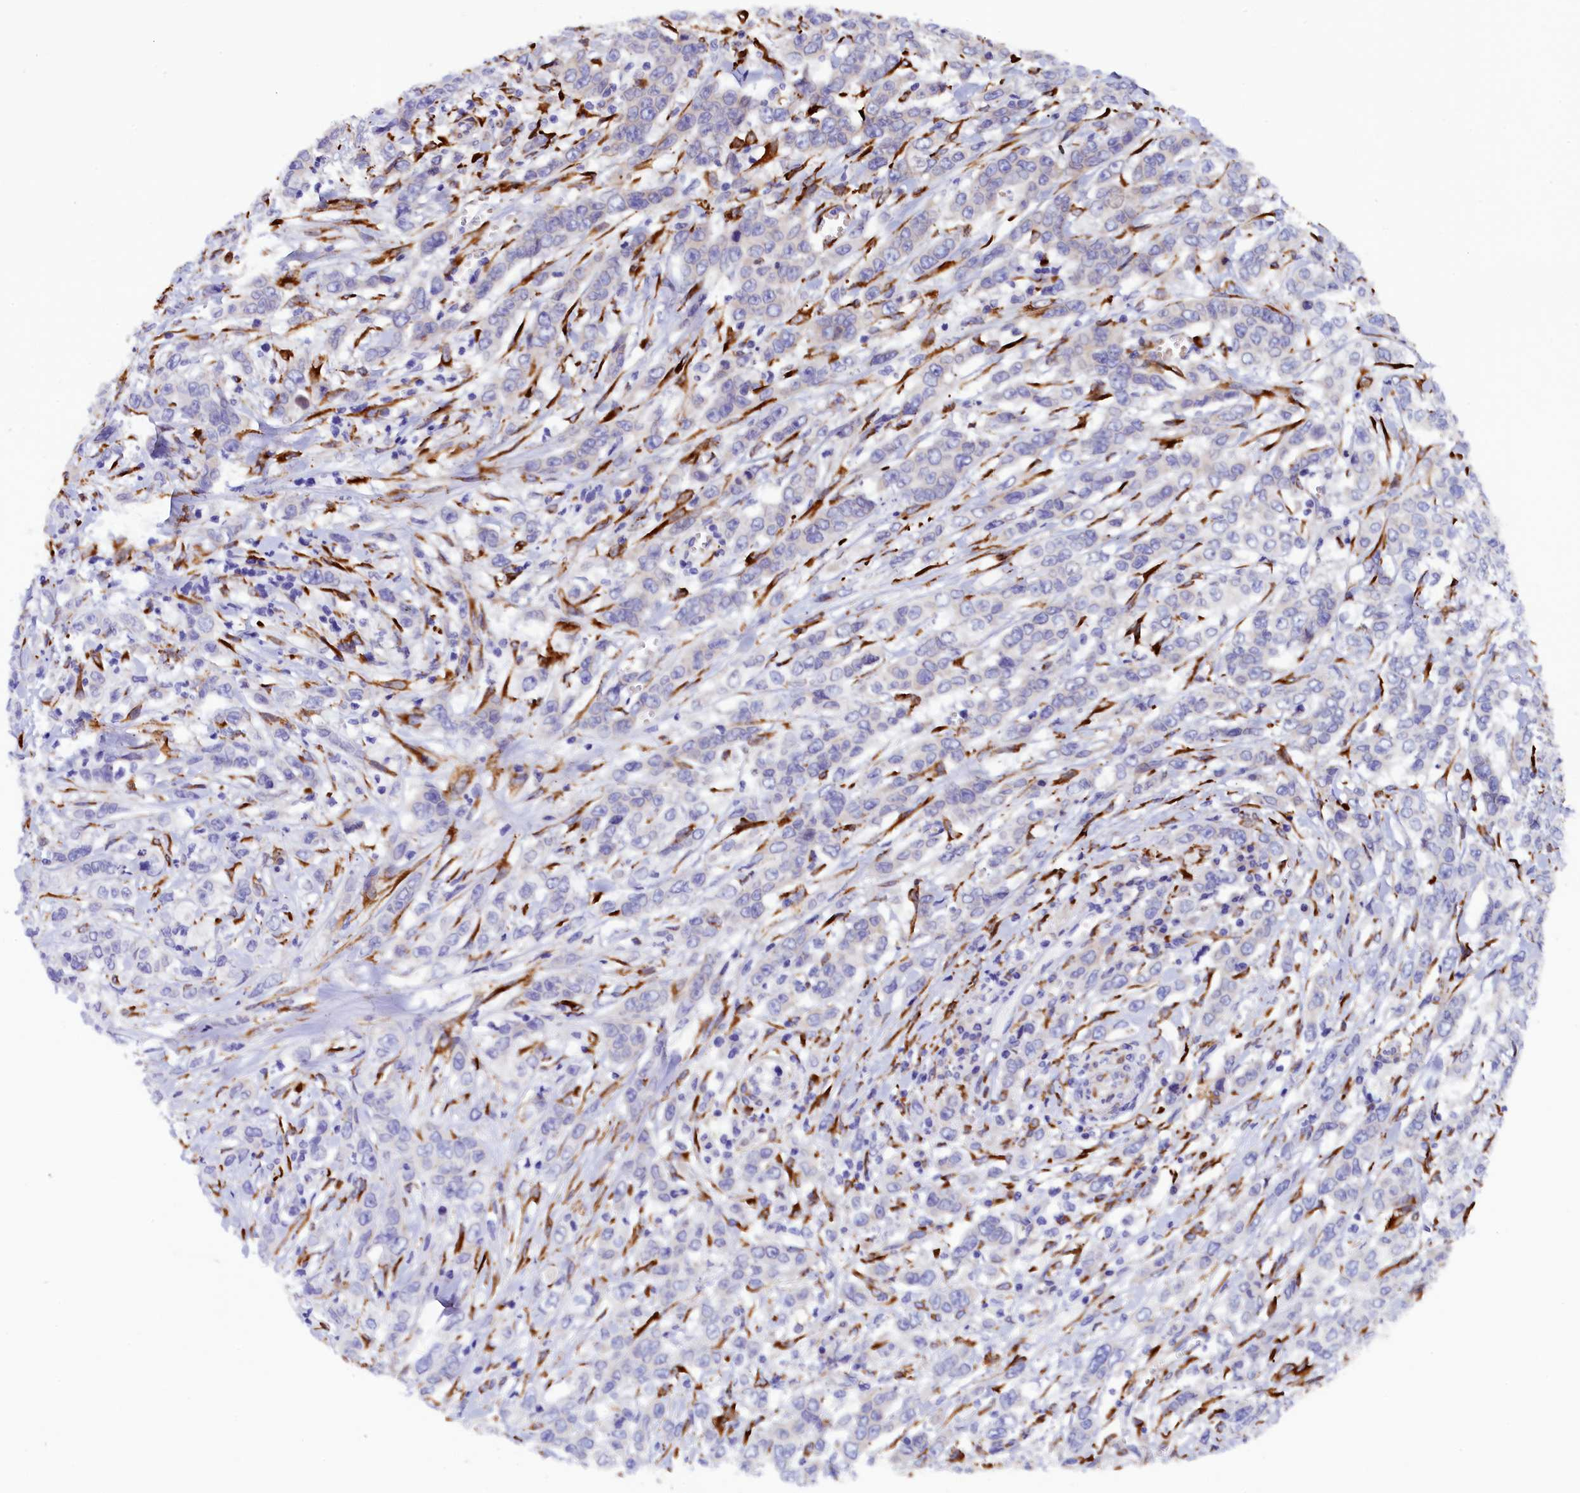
{"staining": {"intensity": "negative", "quantity": "none", "location": "none"}, "tissue": "stomach cancer", "cell_type": "Tumor cells", "image_type": "cancer", "snomed": [{"axis": "morphology", "description": "Adenocarcinoma, NOS"}, {"axis": "topography", "description": "Stomach, upper"}], "caption": "Image shows no protein positivity in tumor cells of adenocarcinoma (stomach) tissue.", "gene": "ARRDC4", "patient": {"sex": "male", "age": 62}}